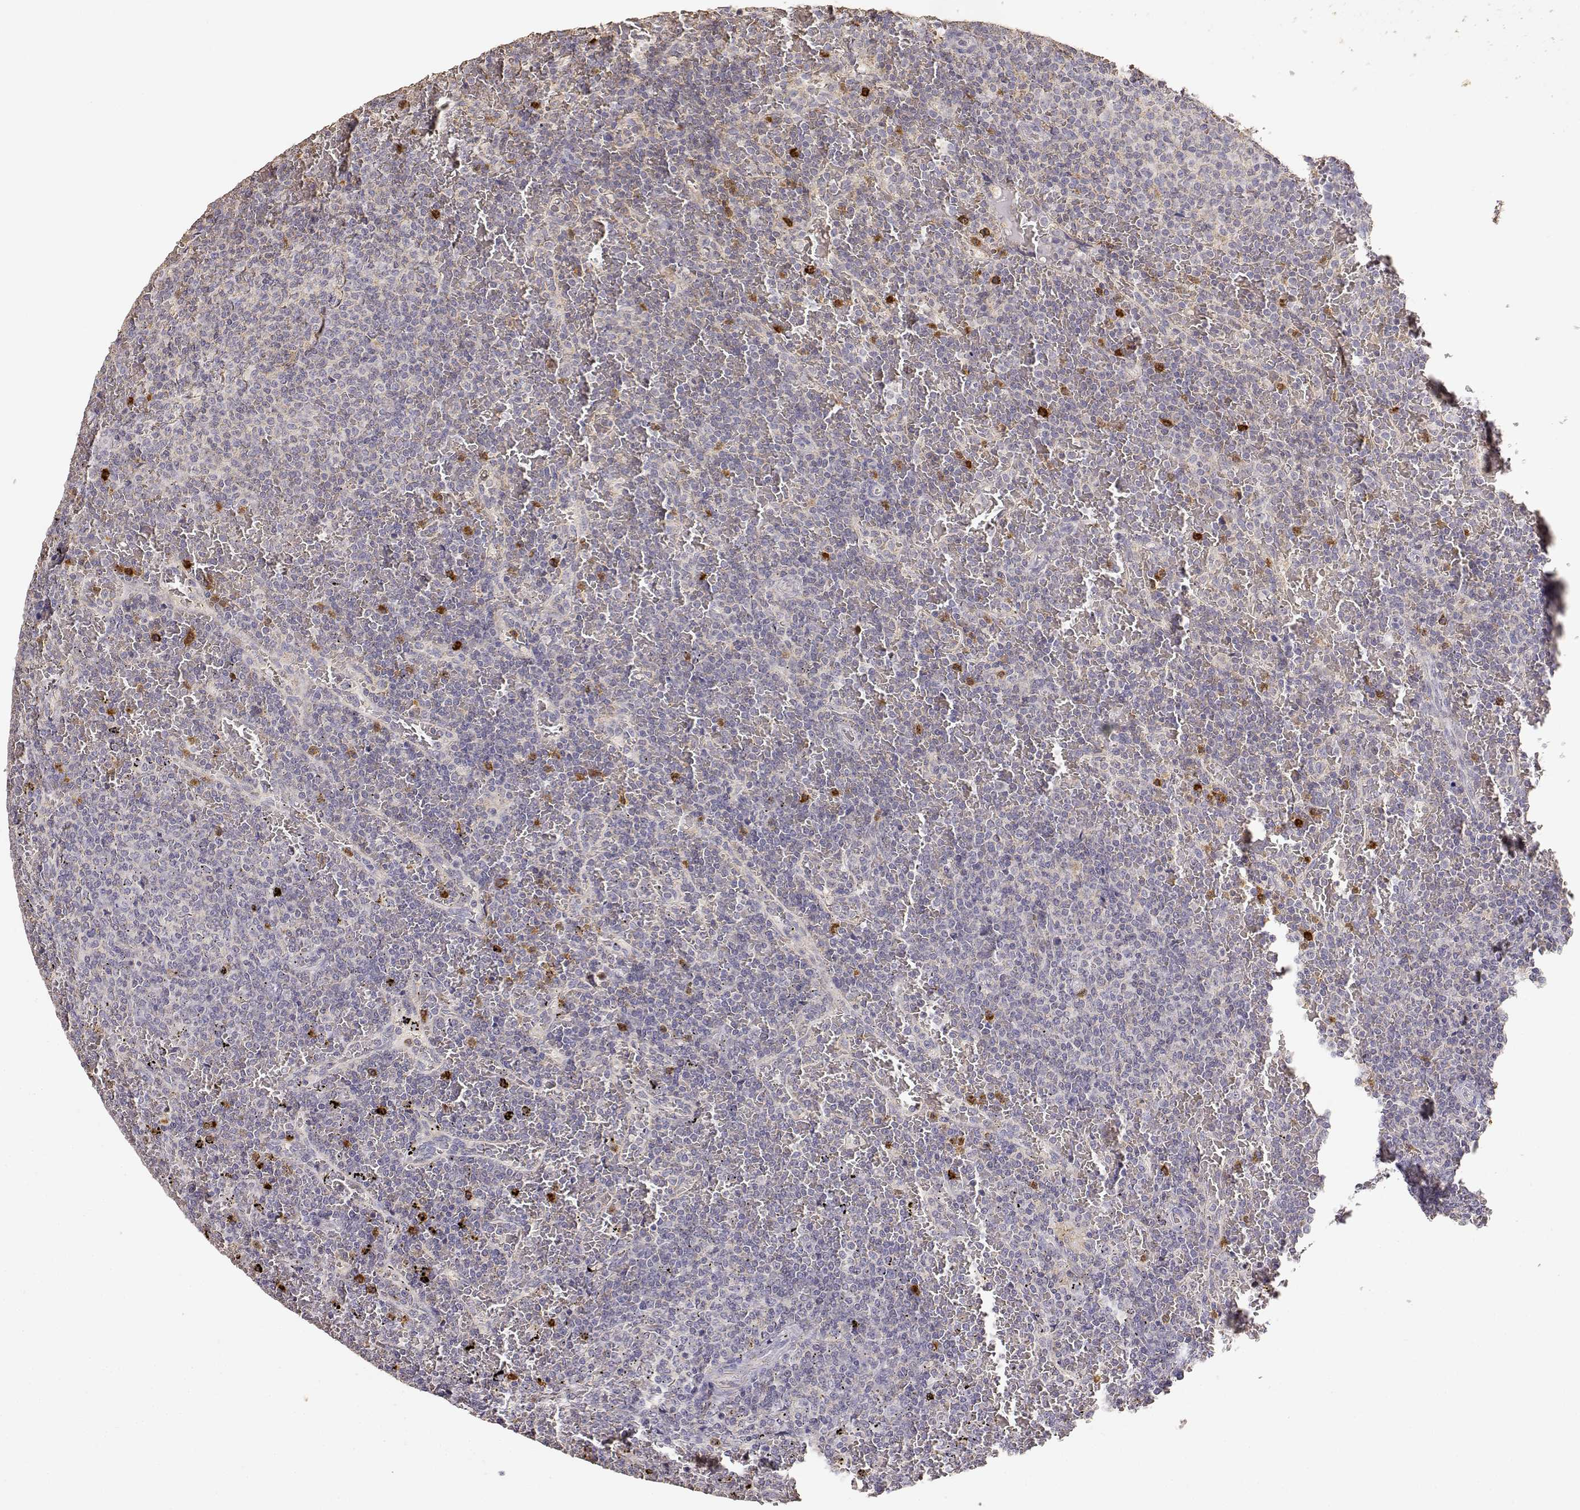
{"staining": {"intensity": "moderate", "quantity": "<25%", "location": "cytoplasmic/membranous"}, "tissue": "lymphoma", "cell_type": "Tumor cells", "image_type": "cancer", "snomed": [{"axis": "morphology", "description": "Malignant lymphoma, non-Hodgkin's type, Low grade"}, {"axis": "topography", "description": "Spleen"}], "caption": "Moderate cytoplasmic/membranous positivity for a protein is seen in about <25% of tumor cells of lymphoma using IHC.", "gene": "TNFRSF10C", "patient": {"sex": "female", "age": 77}}